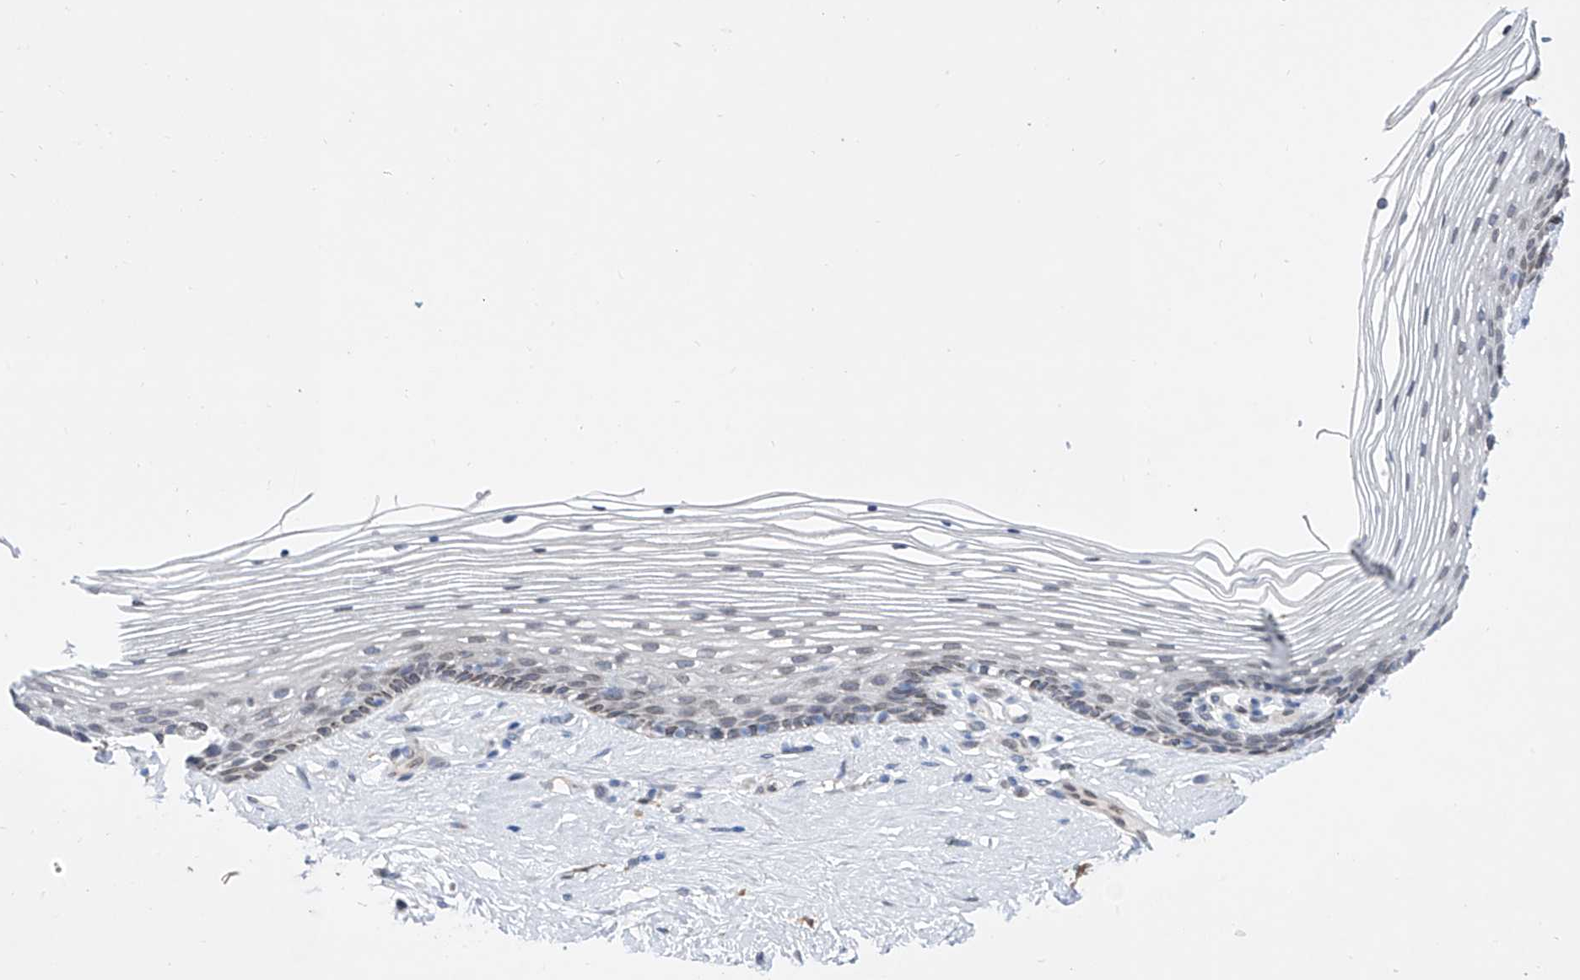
{"staining": {"intensity": "weak", "quantity": "<25%", "location": "cytoplasmic/membranous,nuclear"}, "tissue": "vagina", "cell_type": "Squamous epithelial cells", "image_type": "normal", "snomed": [{"axis": "morphology", "description": "Normal tissue, NOS"}, {"axis": "topography", "description": "Vagina"}], "caption": "This is an IHC photomicrograph of unremarkable human vagina. There is no staining in squamous epithelial cells.", "gene": "LCLAT1", "patient": {"sex": "female", "age": 46}}